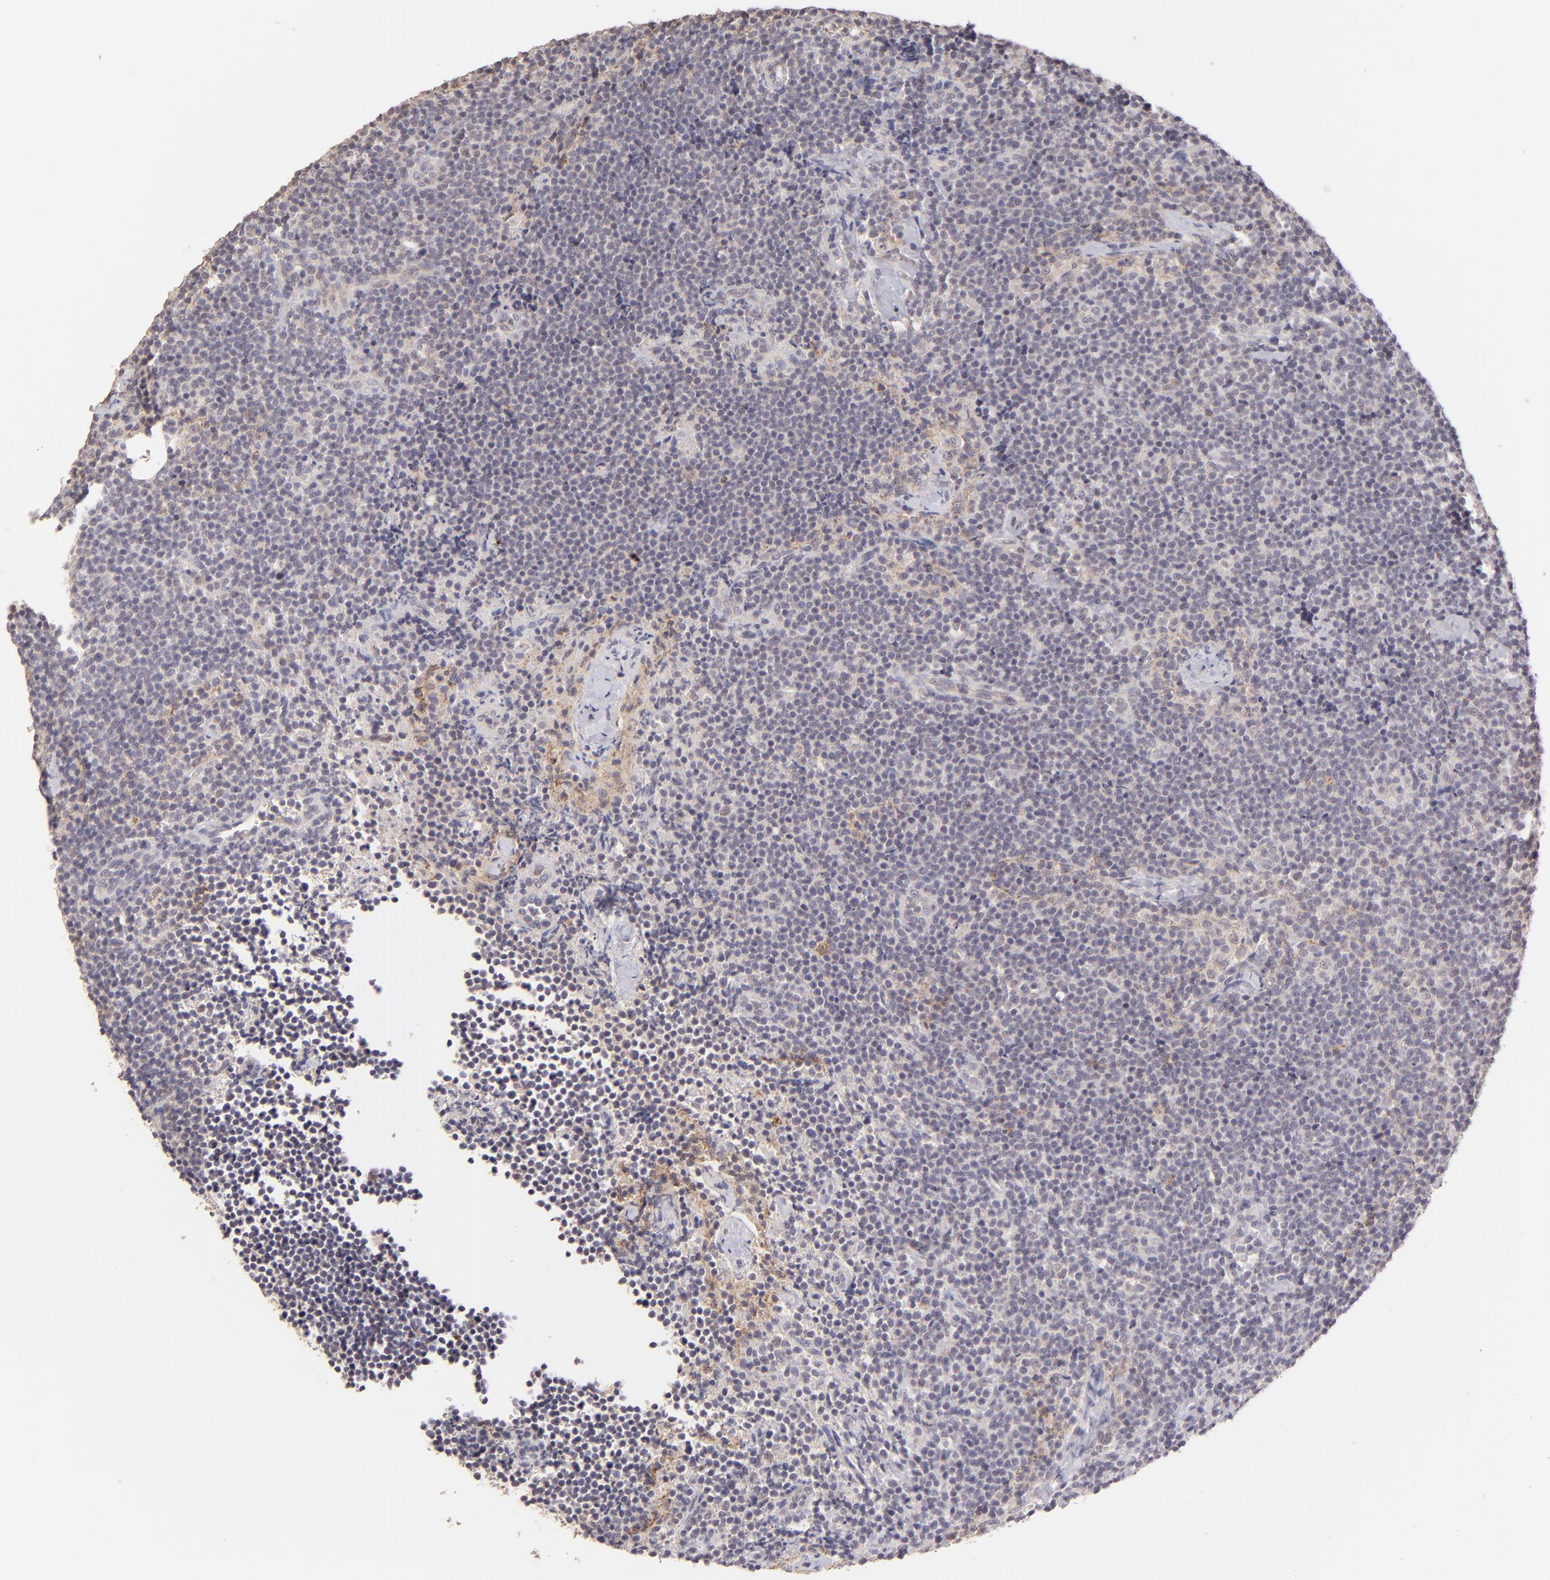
{"staining": {"intensity": "weak", "quantity": "25%-75%", "location": "cytoplasmic/membranous"}, "tissue": "lymphoma", "cell_type": "Tumor cells", "image_type": "cancer", "snomed": [{"axis": "morphology", "description": "Malignant lymphoma, non-Hodgkin's type, High grade"}, {"axis": "topography", "description": "Lymph node"}], "caption": "Protein expression analysis of human lymphoma reveals weak cytoplasmic/membranous staining in approximately 25%-75% of tumor cells.", "gene": "CLDN1", "patient": {"sex": "female", "age": 58}}